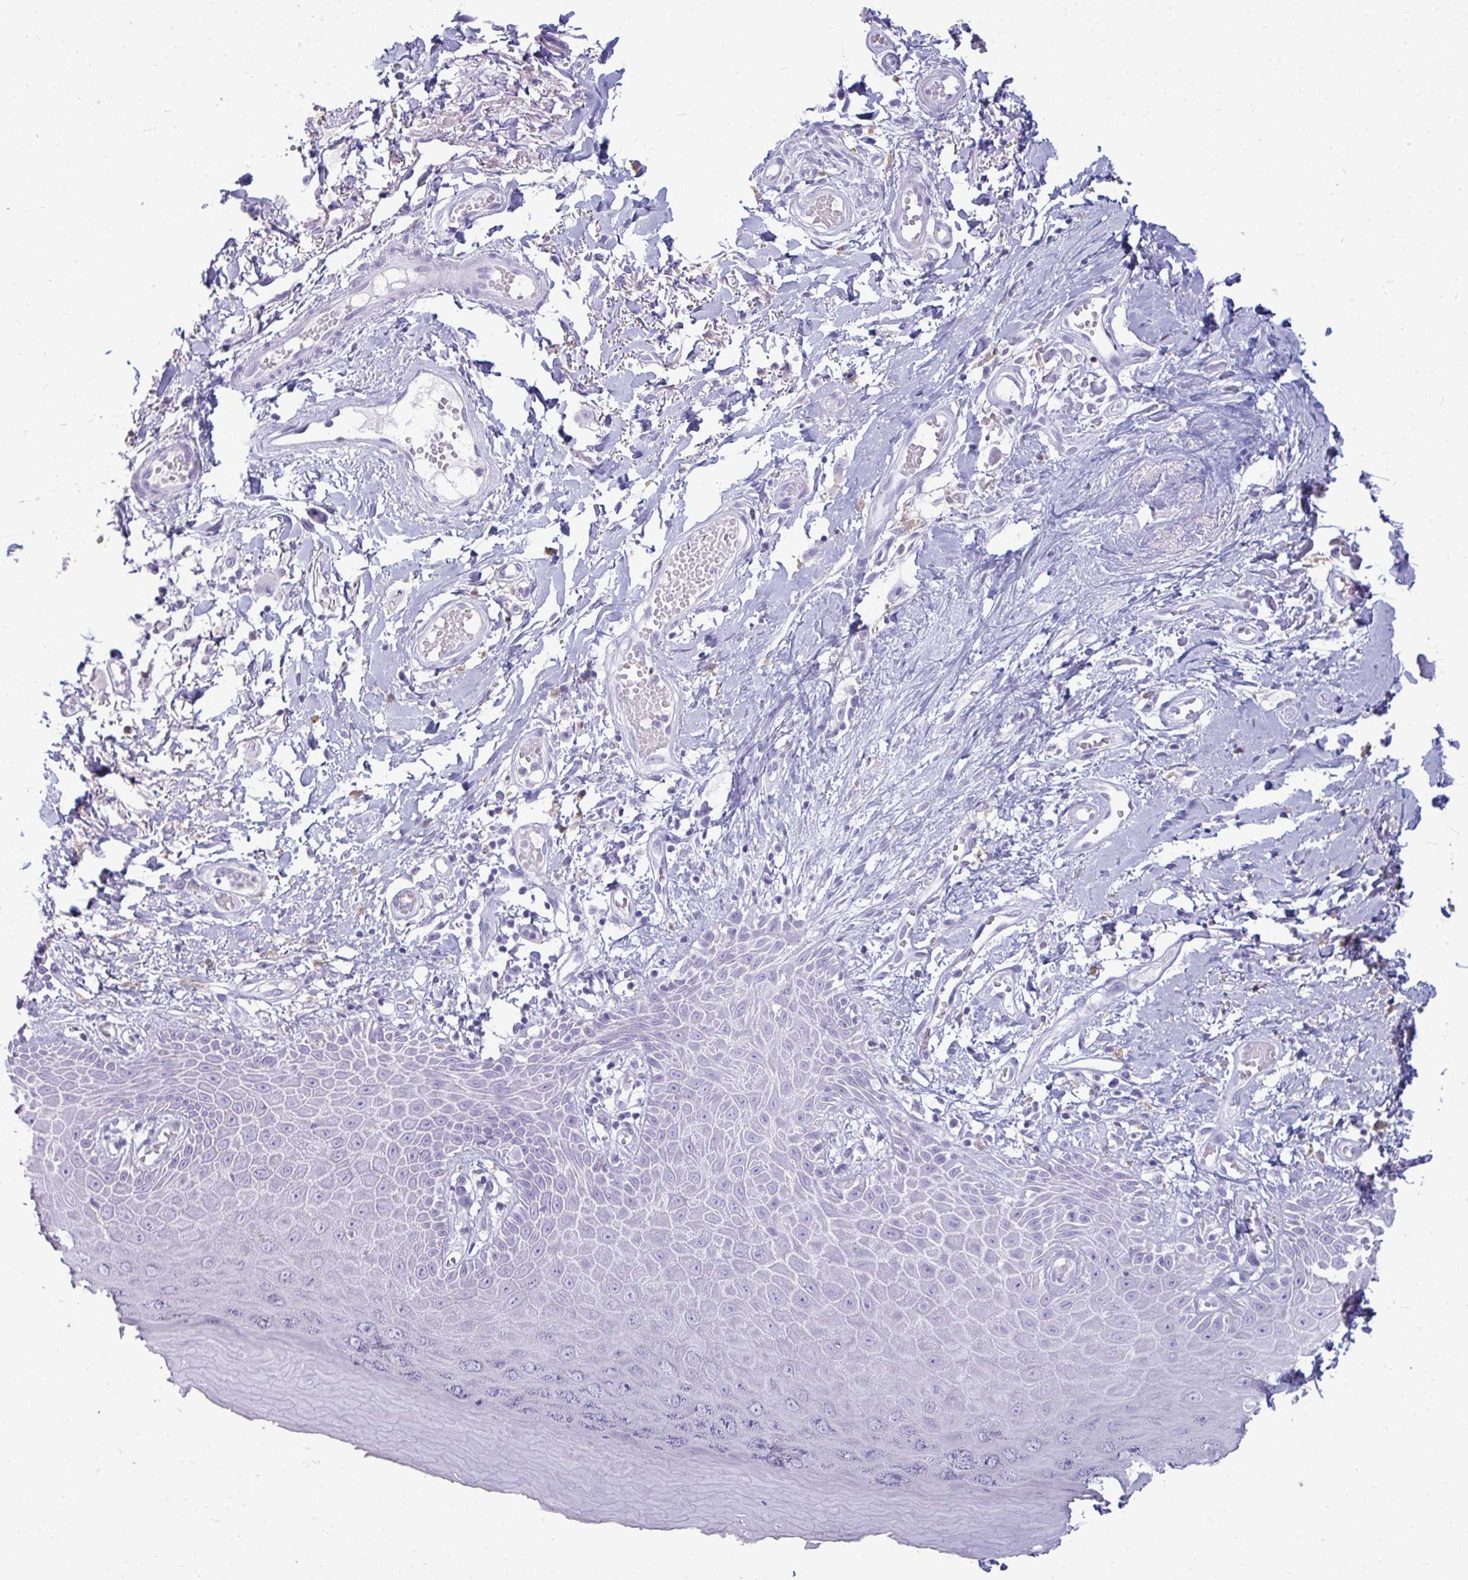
{"staining": {"intensity": "negative", "quantity": "none", "location": "none"}, "tissue": "skin", "cell_type": "Epidermal cells", "image_type": "normal", "snomed": [{"axis": "morphology", "description": "Normal tissue, NOS"}, {"axis": "topography", "description": "Anal"}, {"axis": "topography", "description": "Peripheral nerve tissue"}], "caption": "Epidermal cells show no significant expression in normal skin. (DAB (3,3'-diaminobenzidine) immunohistochemistry with hematoxylin counter stain).", "gene": "ANKRD60", "patient": {"sex": "male", "age": 78}}